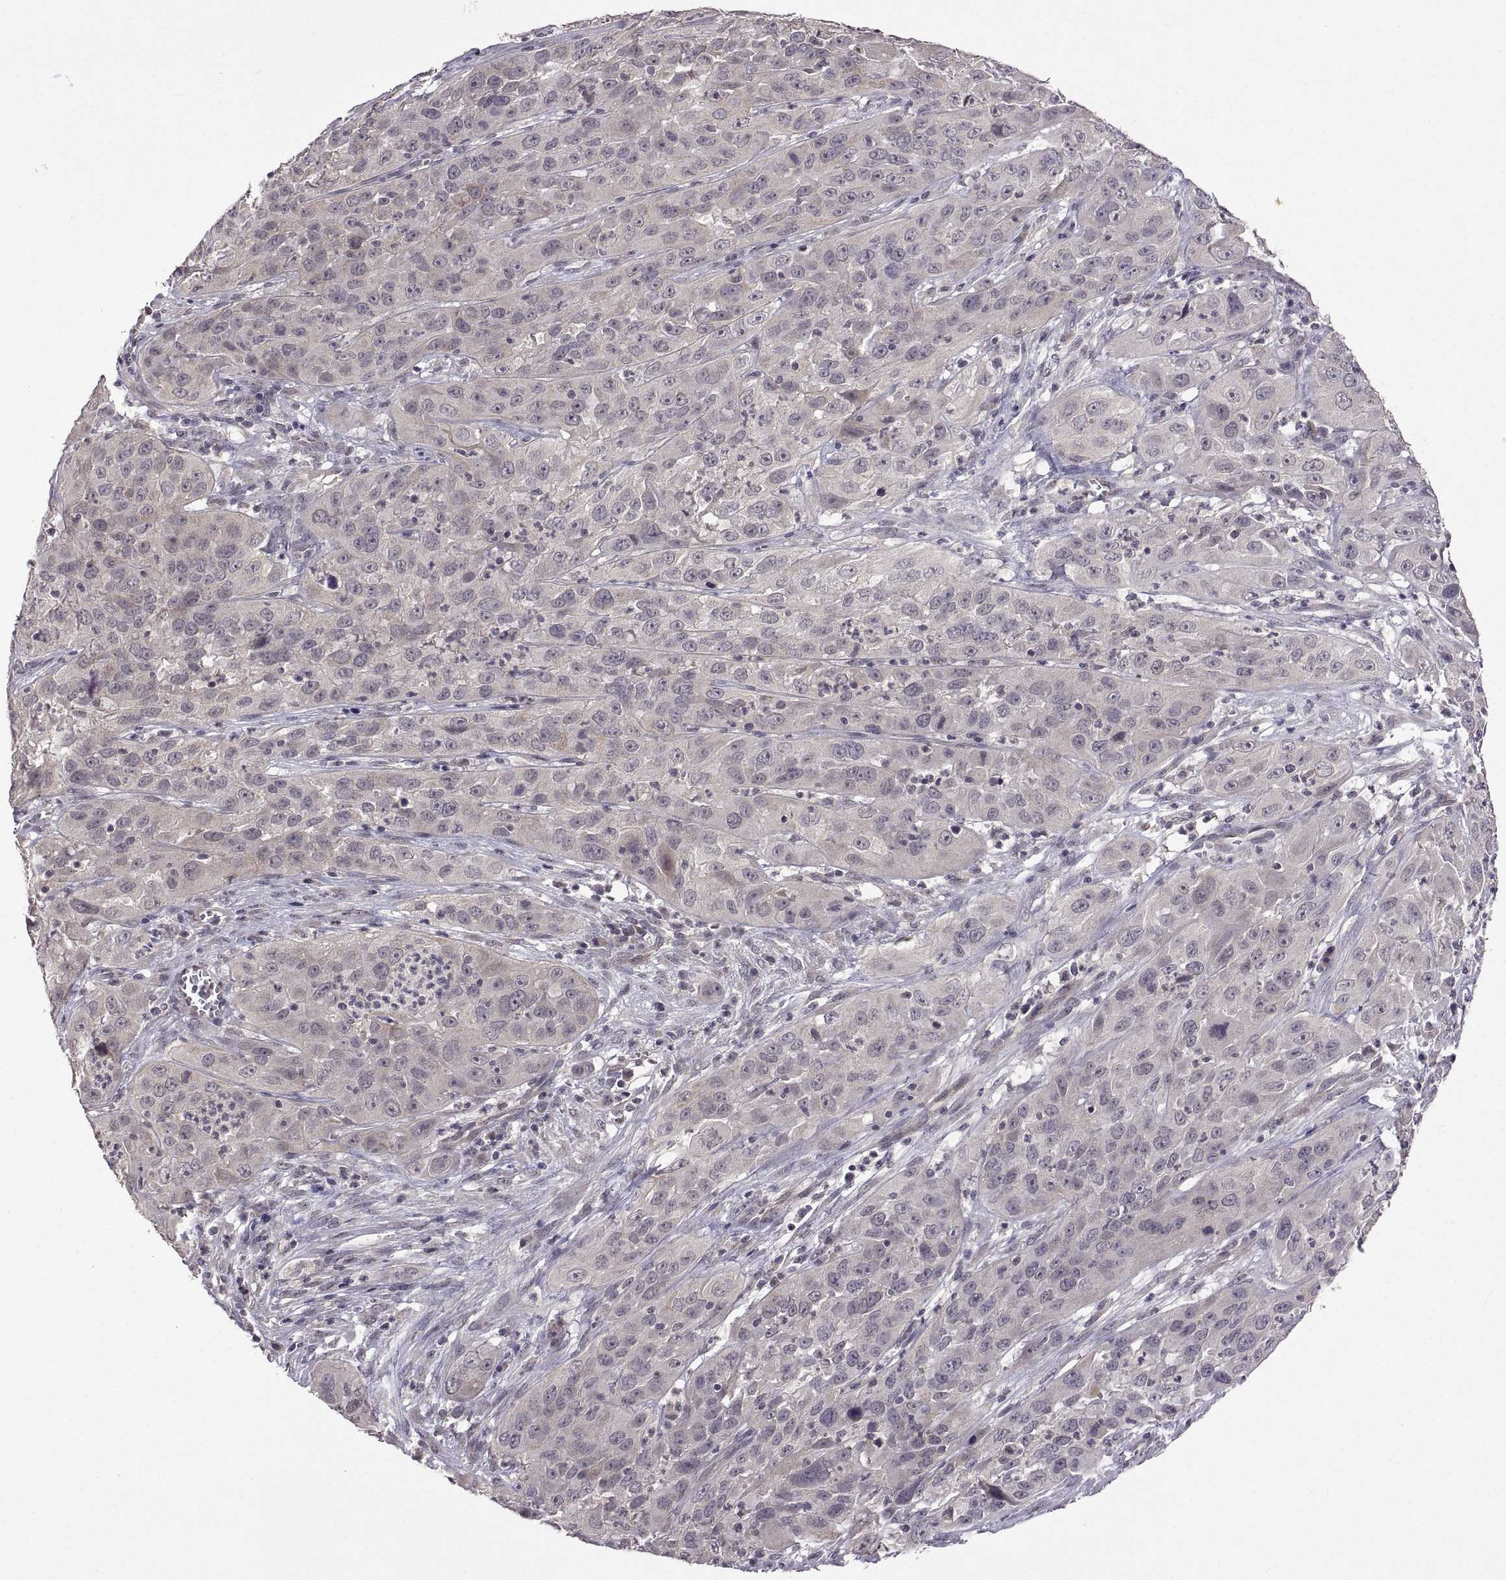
{"staining": {"intensity": "negative", "quantity": "none", "location": "none"}, "tissue": "cervical cancer", "cell_type": "Tumor cells", "image_type": "cancer", "snomed": [{"axis": "morphology", "description": "Squamous cell carcinoma, NOS"}, {"axis": "topography", "description": "Cervix"}], "caption": "DAB immunohistochemical staining of human cervical cancer shows no significant staining in tumor cells.", "gene": "LAMA1", "patient": {"sex": "female", "age": 32}}